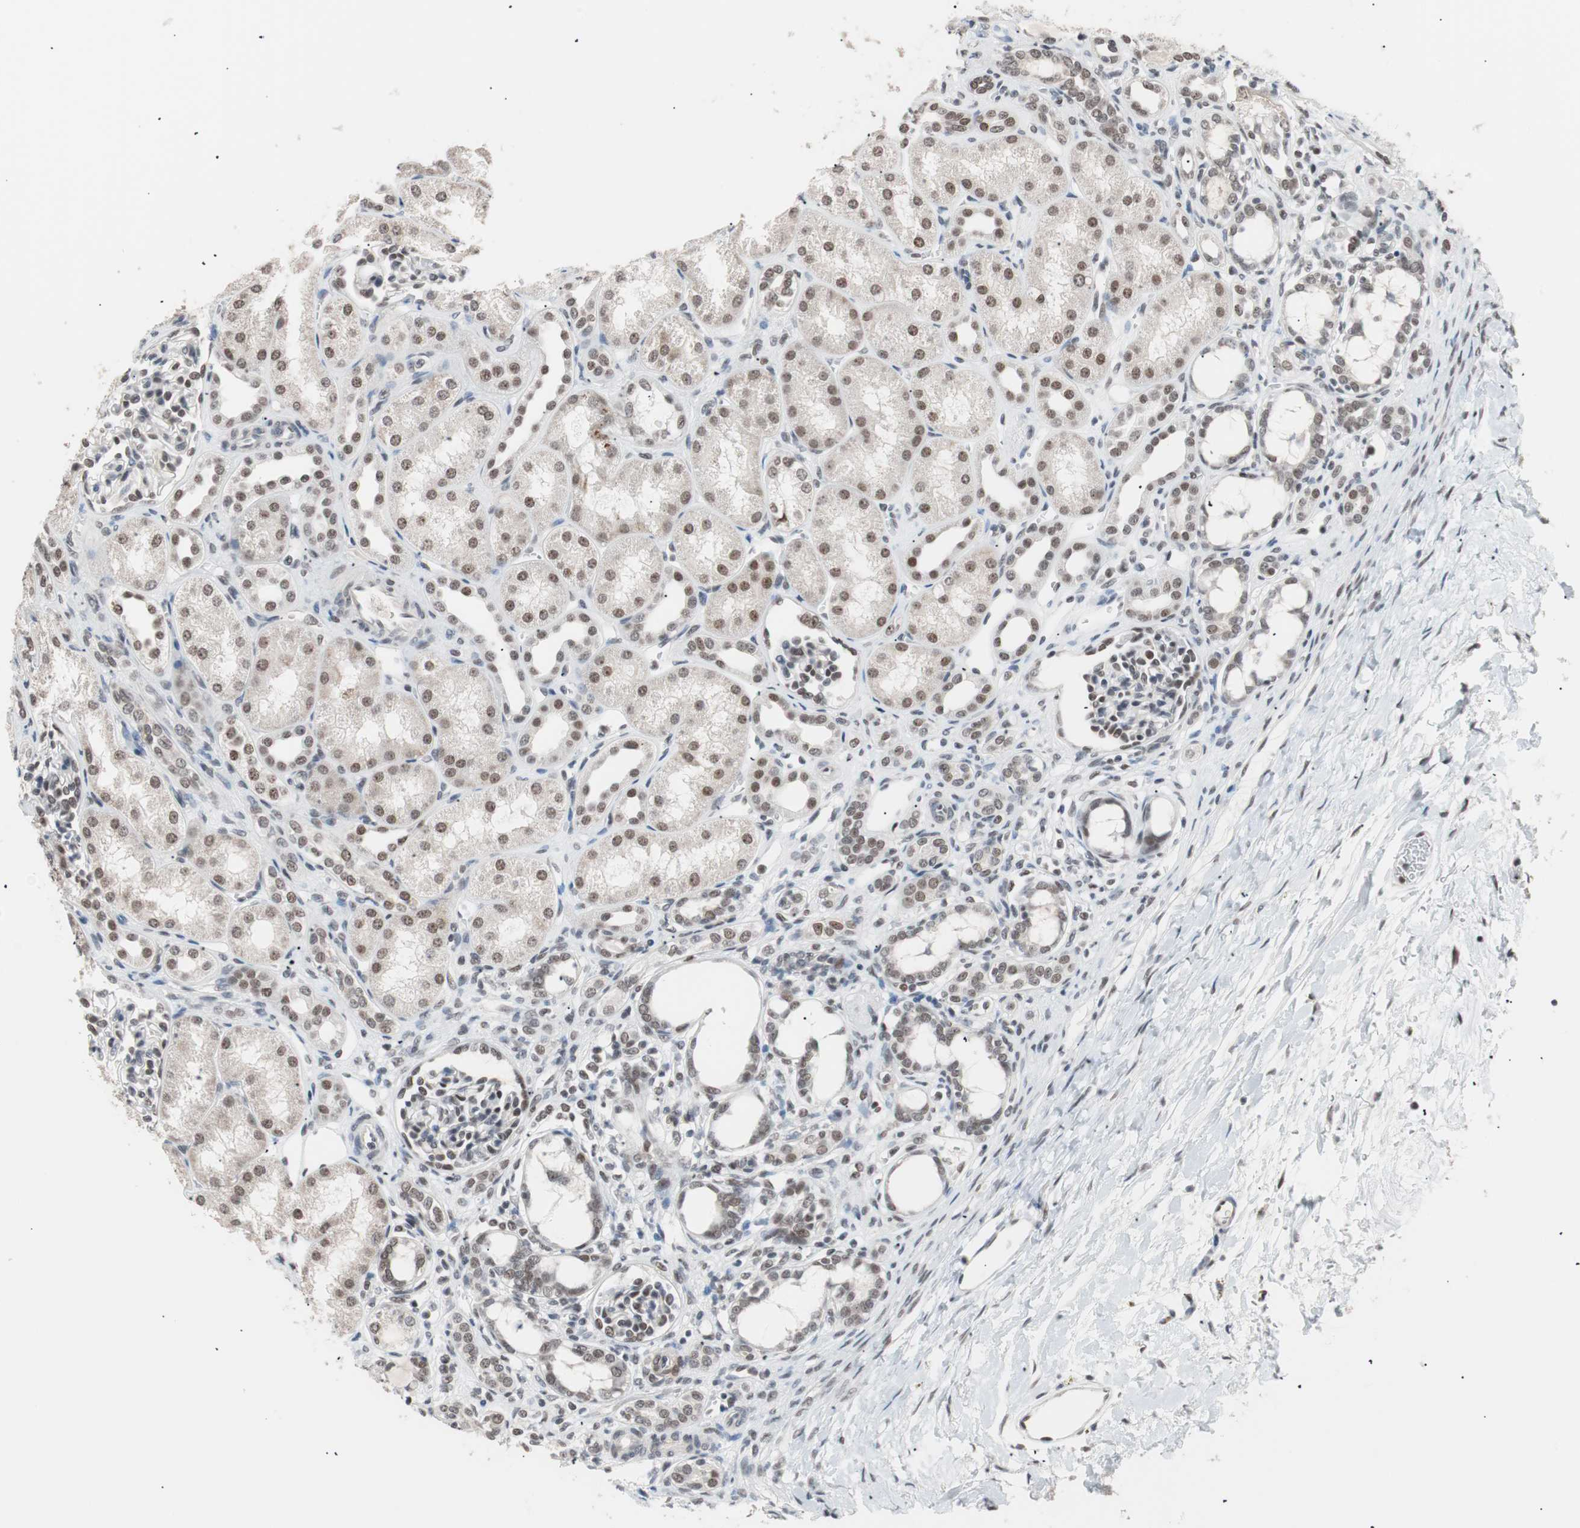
{"staining": {"intensity": "moderate", "quantity": "25%-75%", "location": "nuclear"}, "tissue": "kidney", "cell_type": "Cells in glomeruli", "image_type": "normal", "snomed": [{"axis": "morphology", "description": "Normal tissue, NOS"}, {"axis": "topography", "description": "Kidney"}], "caption": "This image displays IHC staining of unremarkable human kidney, with medium moderate nuclear positivity in about 25%-75% of cells in glomeruli.", "gene": "LIG3", "patient": {"sex": "male", "age": 7}}